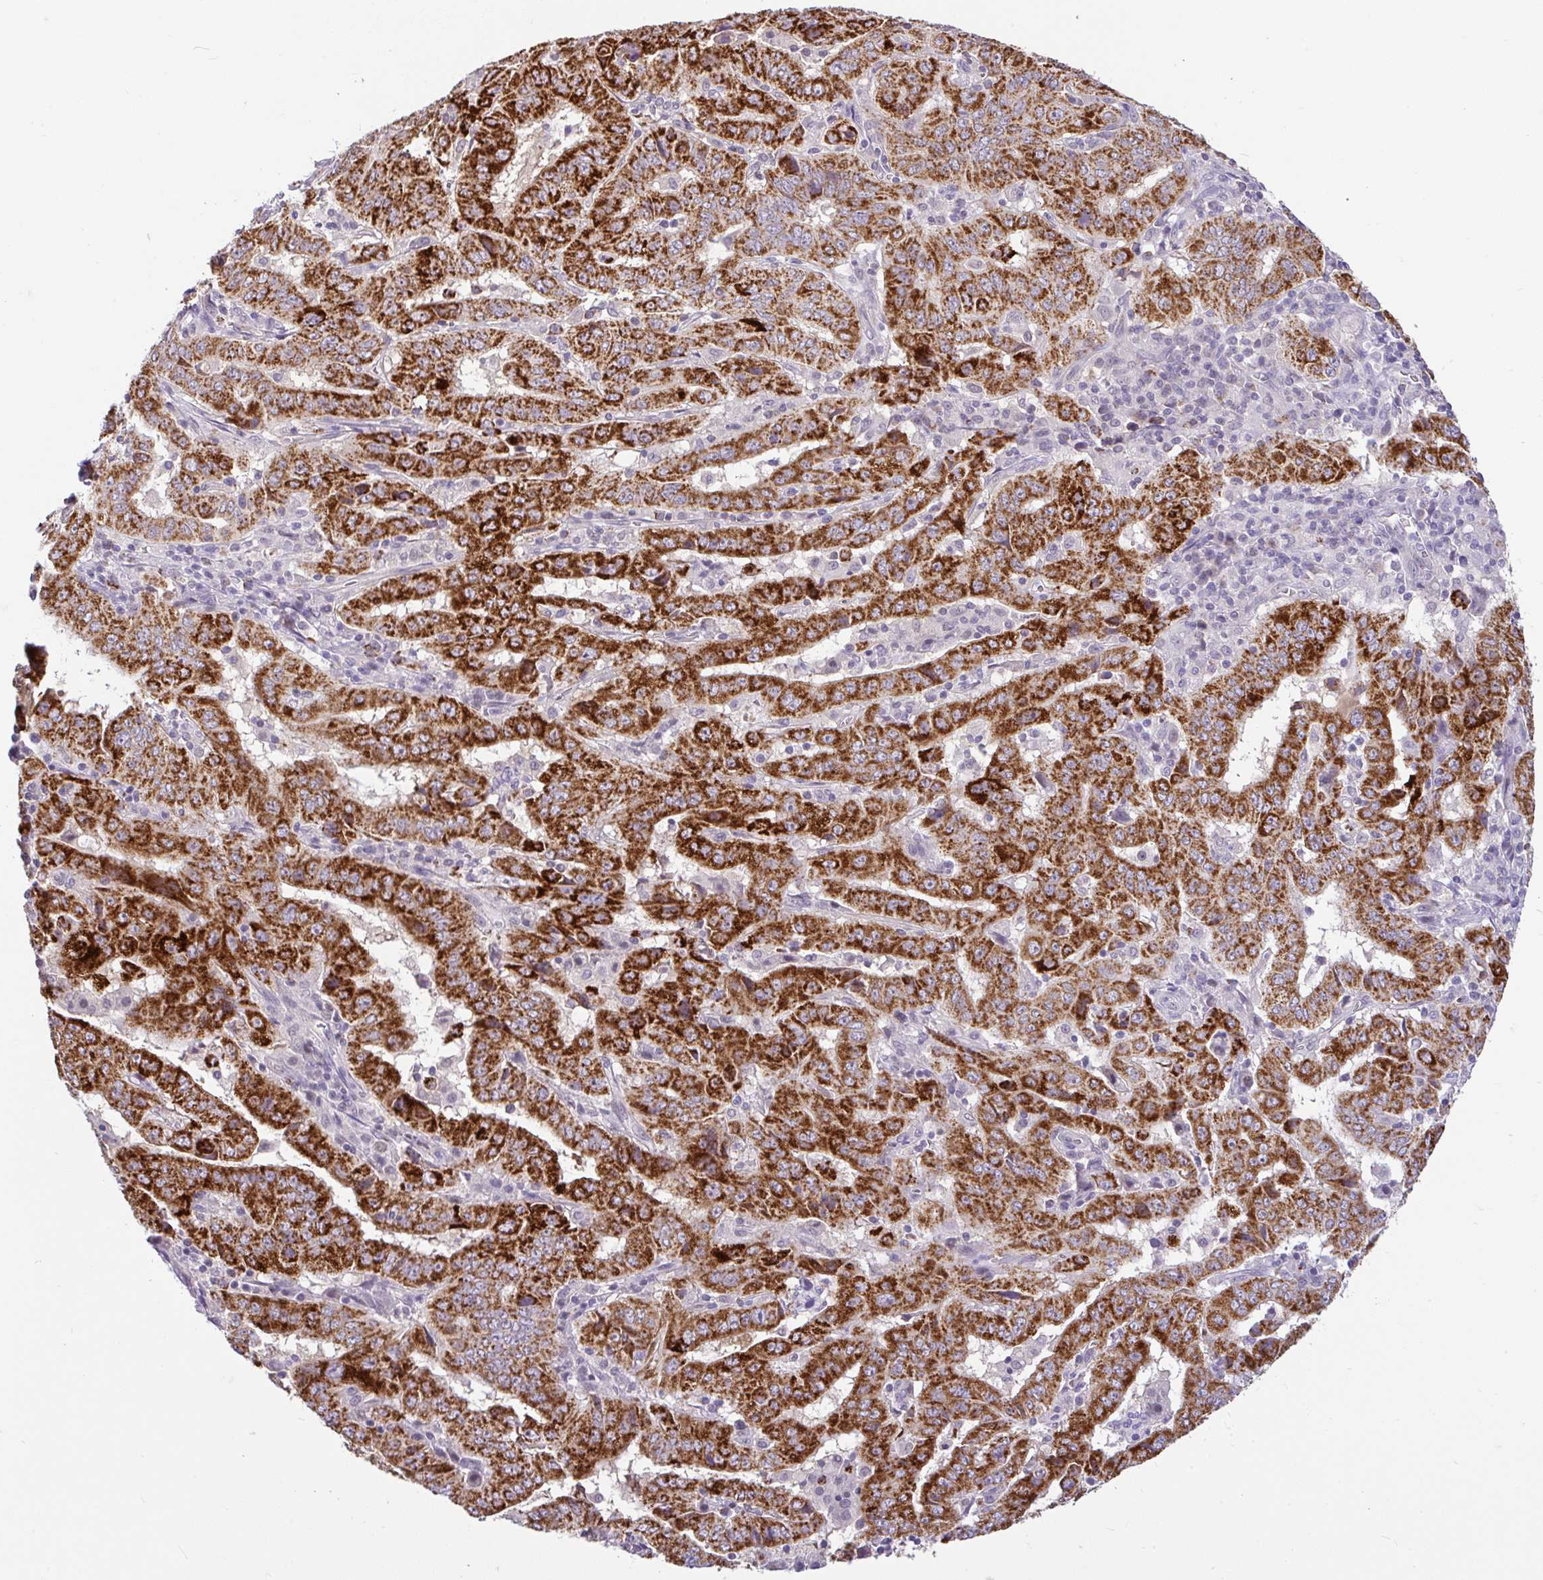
{"staining": {"intensity": "strong", "quantity": ">75%", "location": "cytoplasmic/membranous"}, "tissue": "pancreatic cancer", "cell_type": "Tumor cells", "image_type": "cancer", "snomed": [{"axis": "morphology", "description": "Adenocarcinoma, NOS"}, {"axis": "topography", "description": "Pancreas"}], "caption": "This image demonstrates immunohistochemistry (IHC) staining of human pancreatic cancer, with high strong cytoplasmic/membranous staining in about >75% of tumor cells.", "gene": "PYCR2", "patient": {"sex": "male", "age": 63}}